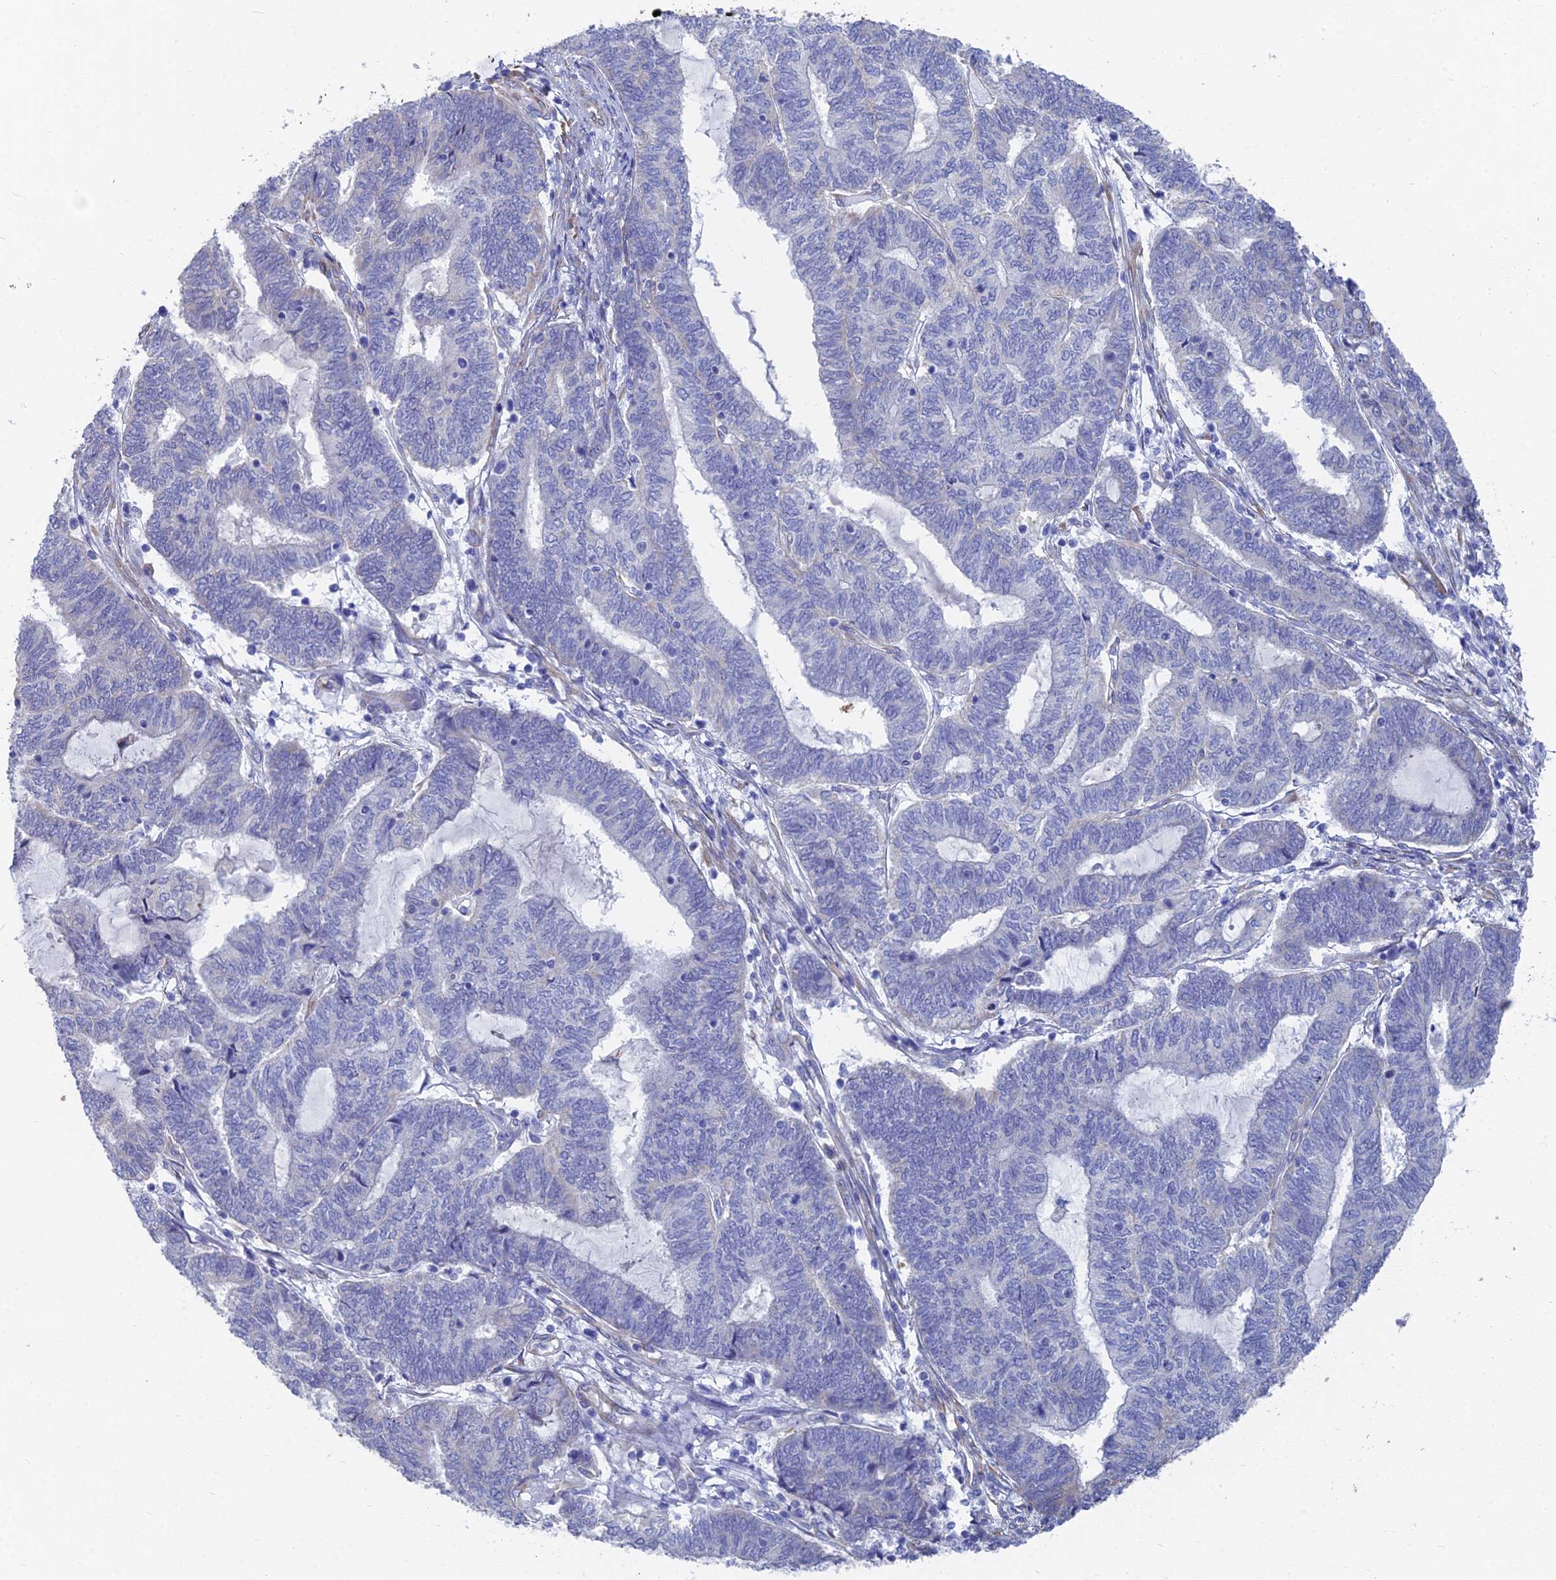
{"staining": {"intensity": "negative", "quantity": "none", "location": "none"}, "tissue": "endometrial cancer", "cell_type": "Tumor cells", "image_type": "cancer", "snomed": [{"axis": "morphology", "description": "Adenocarcinoma, NOS"}, {"axis": "topography", "description": "Uterus"}, {"axis": "topography", "description": "Endometrium"}], "caption": "DAB immunohistochemical staining of human endometrial adenocarcinoma reveals no significant expression in tumor cells.", "gene": "TNNT3", "patient": {"sex": "female", "age": 70}}